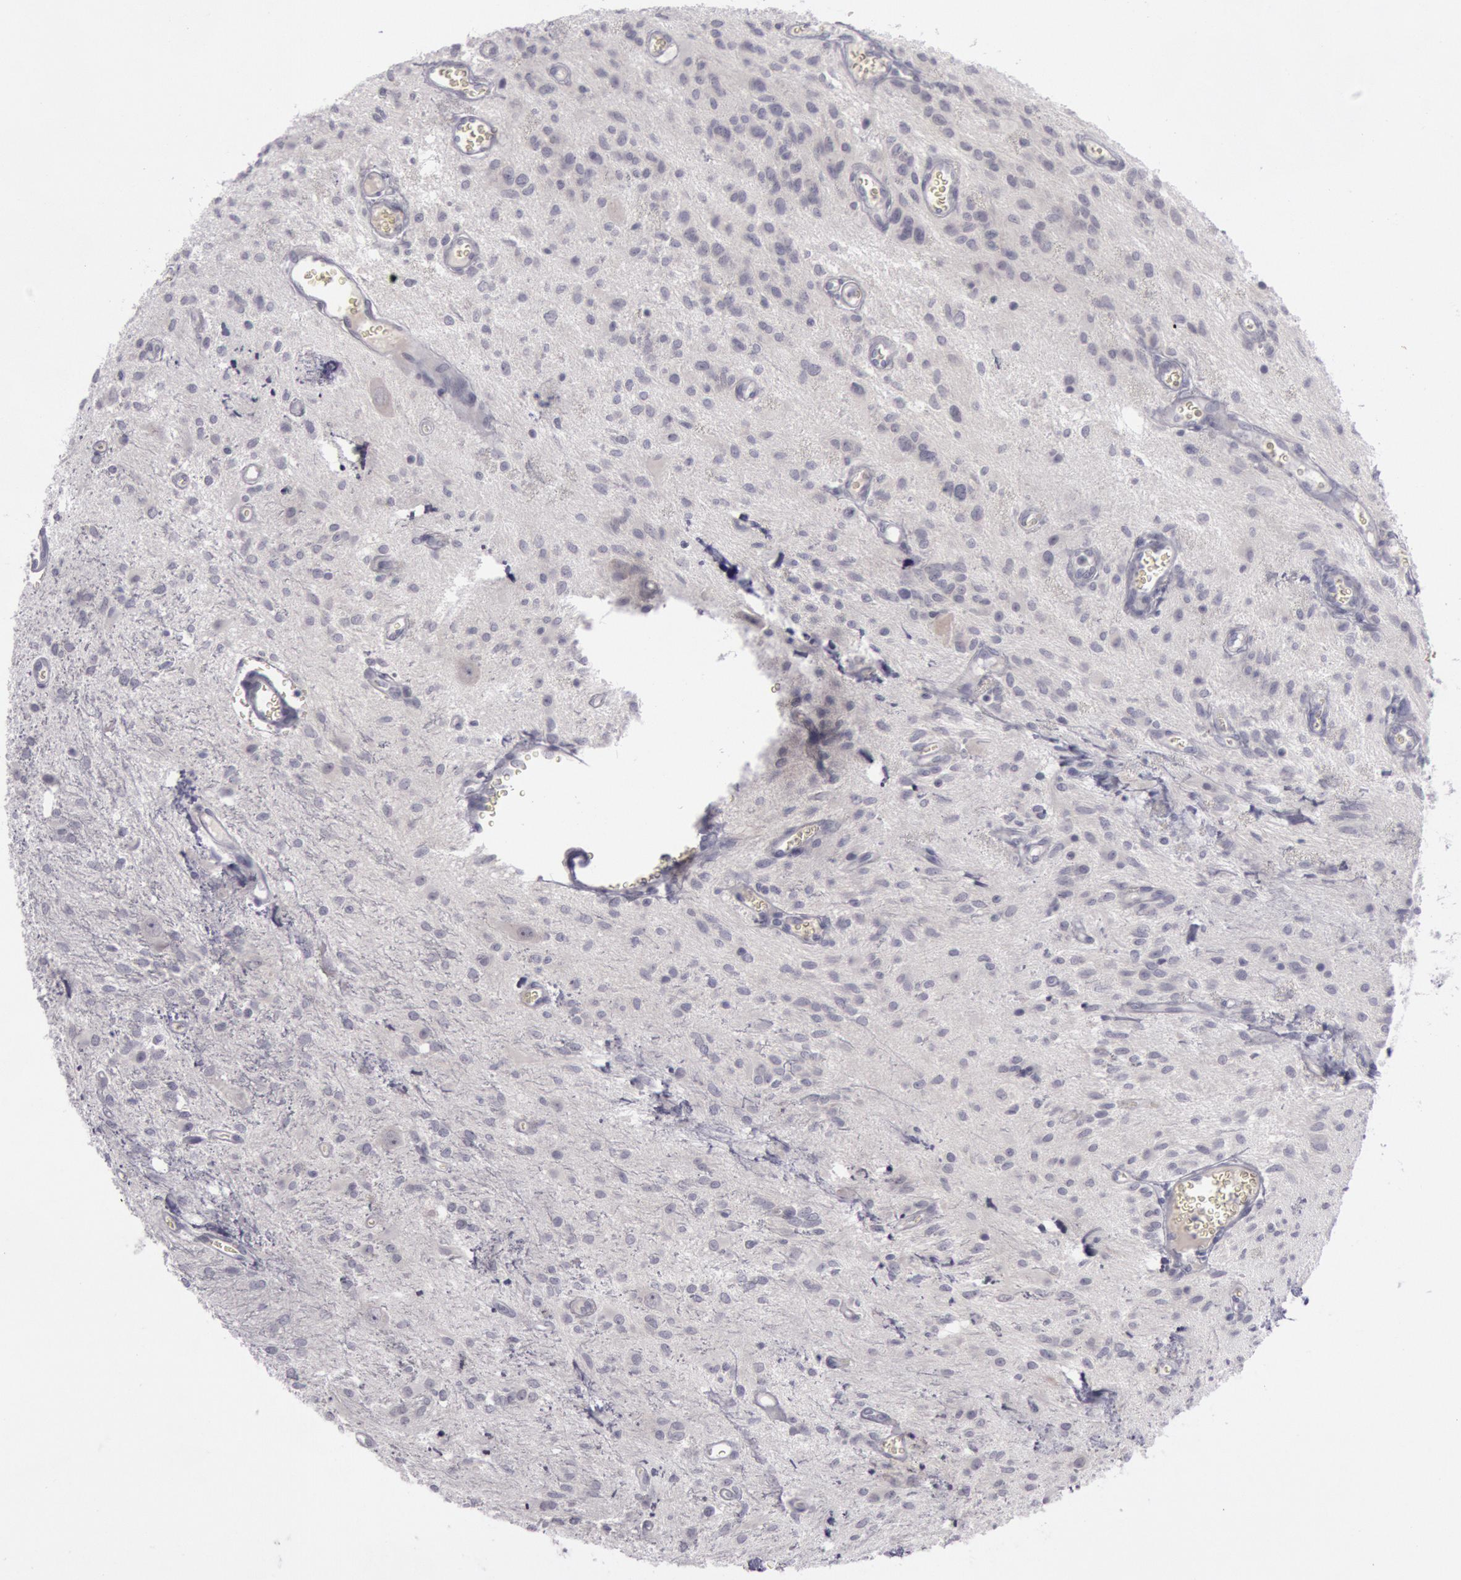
{"staining": {"intensity": "negative", "quantity": "none", "location": "none"}, "tissue": "glioma", "cell_type": "Tumor cells", "image_type": "cancer", "snomed": [{"axis": "morphology", "description": "Glioma, malignant, Low grade"}, {"axis": "topography", "description": "Brain"}], "caption": "The immunohistochemistry (IHC) image has no significant positivity in tumor cells of glioma tissue.", "gene": "KRT16", "patient": {"sex": "female", "age": 15}}